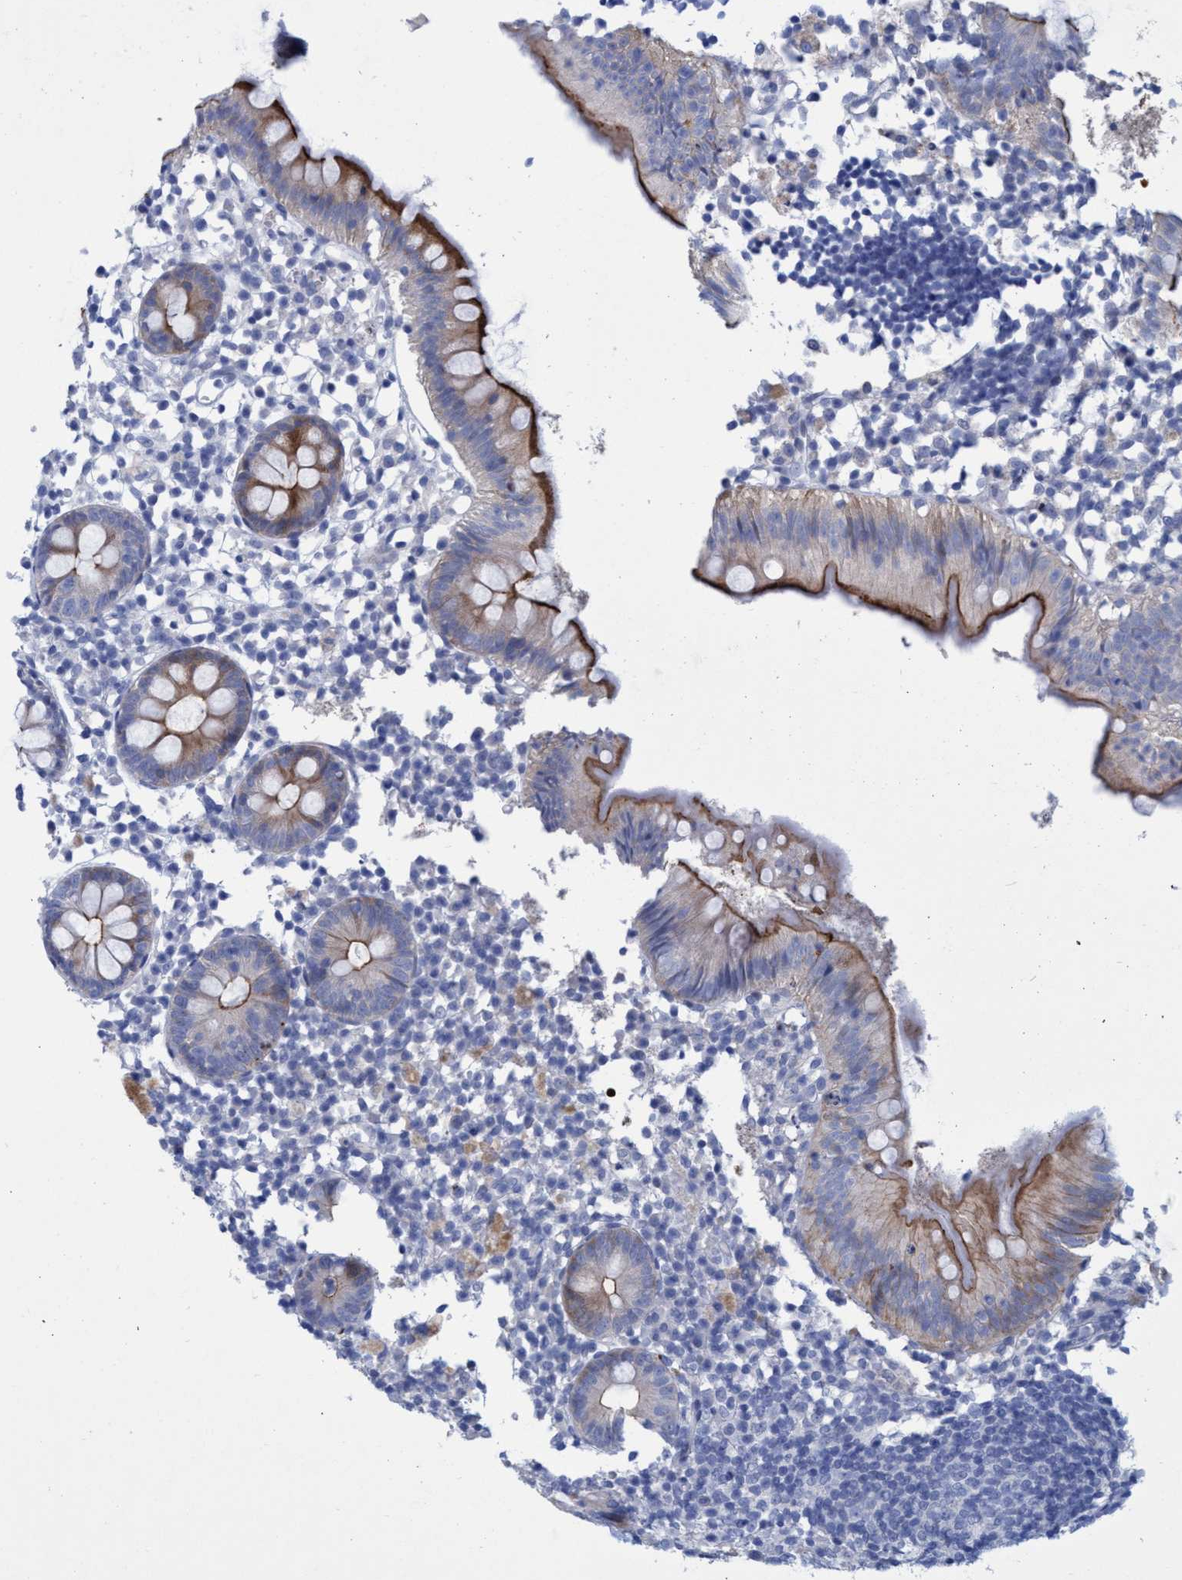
{"staining": {"intensity": "moderate", "quantity": "25%-75%", "location": "cytoplasmic/membranous"}, "tissue": "appendix", "cell_type": "Glandular cells", "image_type": "normal", "snomed": [{"axis": "morphology", "description": "Normal tissue, NOS"}, {"axis": "topography", "description": "Appendix"}], "caption": "Immunohistochemical staining of normal appendix displays moderate cytoplasmic/membranous protein expression in about 25%-75% of glandular cells.", "gene": "R3HCC1", "patient": {"sex": "female", "age": 20}}